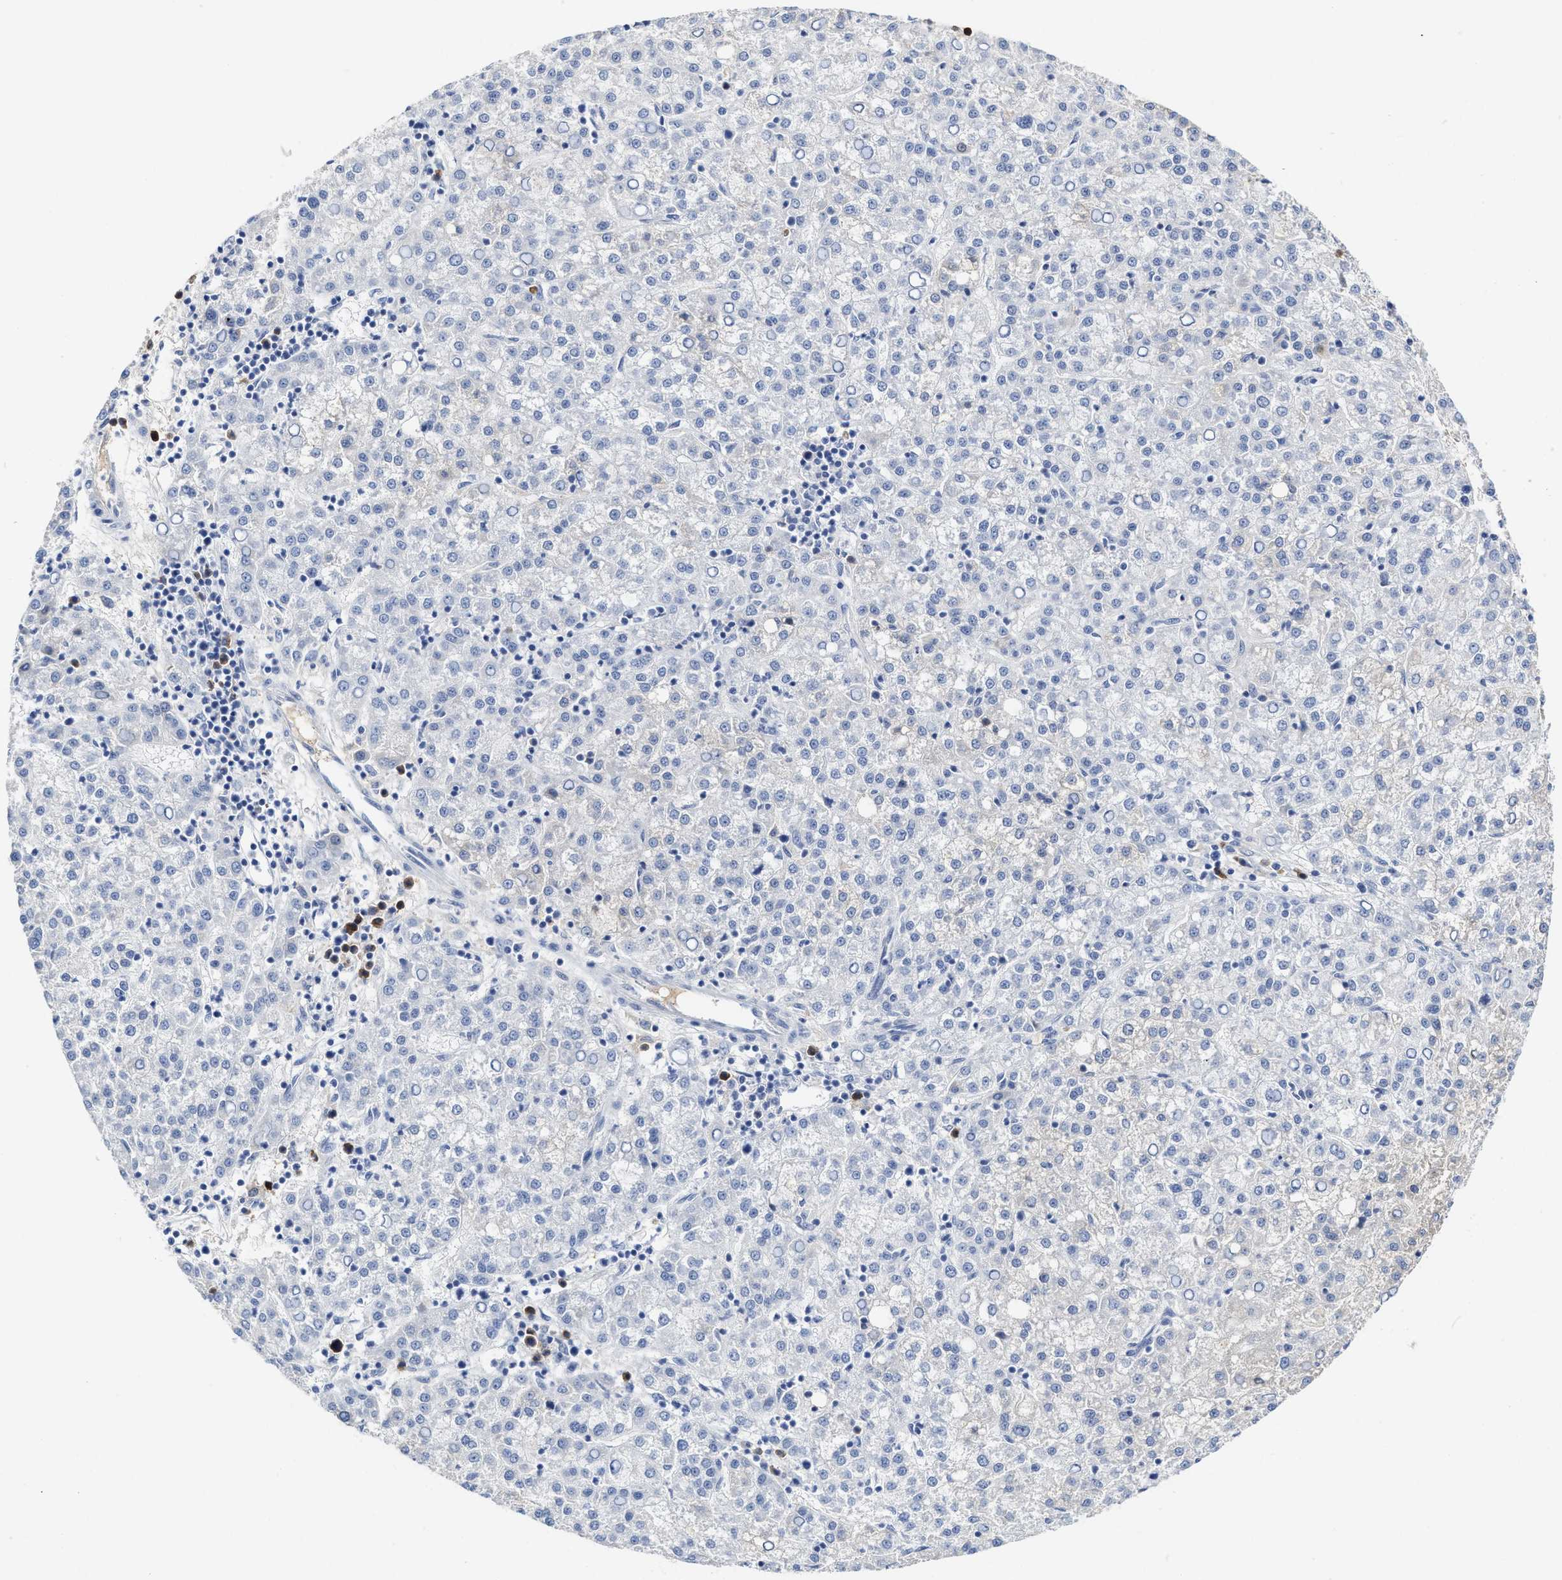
{"staining": {"intensity": "negative", "quantity": "none", "location": "none"}, "tissue": "liver cancer", "cell_type": "Tumor cells", "image_type": "cancer", "snomed": [{"axis": "morphology", "description": "Carcinoma, Hepatocellular, NOS"}, {"axis": "topography", "description": "Liver"}], "caption": "Immunohistochemistry image of neoplastic tissue: human liver hepatocellular carcinoma stained with DAB exhibits no significant protein positivity in tumor cells. (Brightfield microscopy of DAB immunohistochemistry at high magnification).", "gene": "C2", "patient": {"sex": "female", "age": 58}}